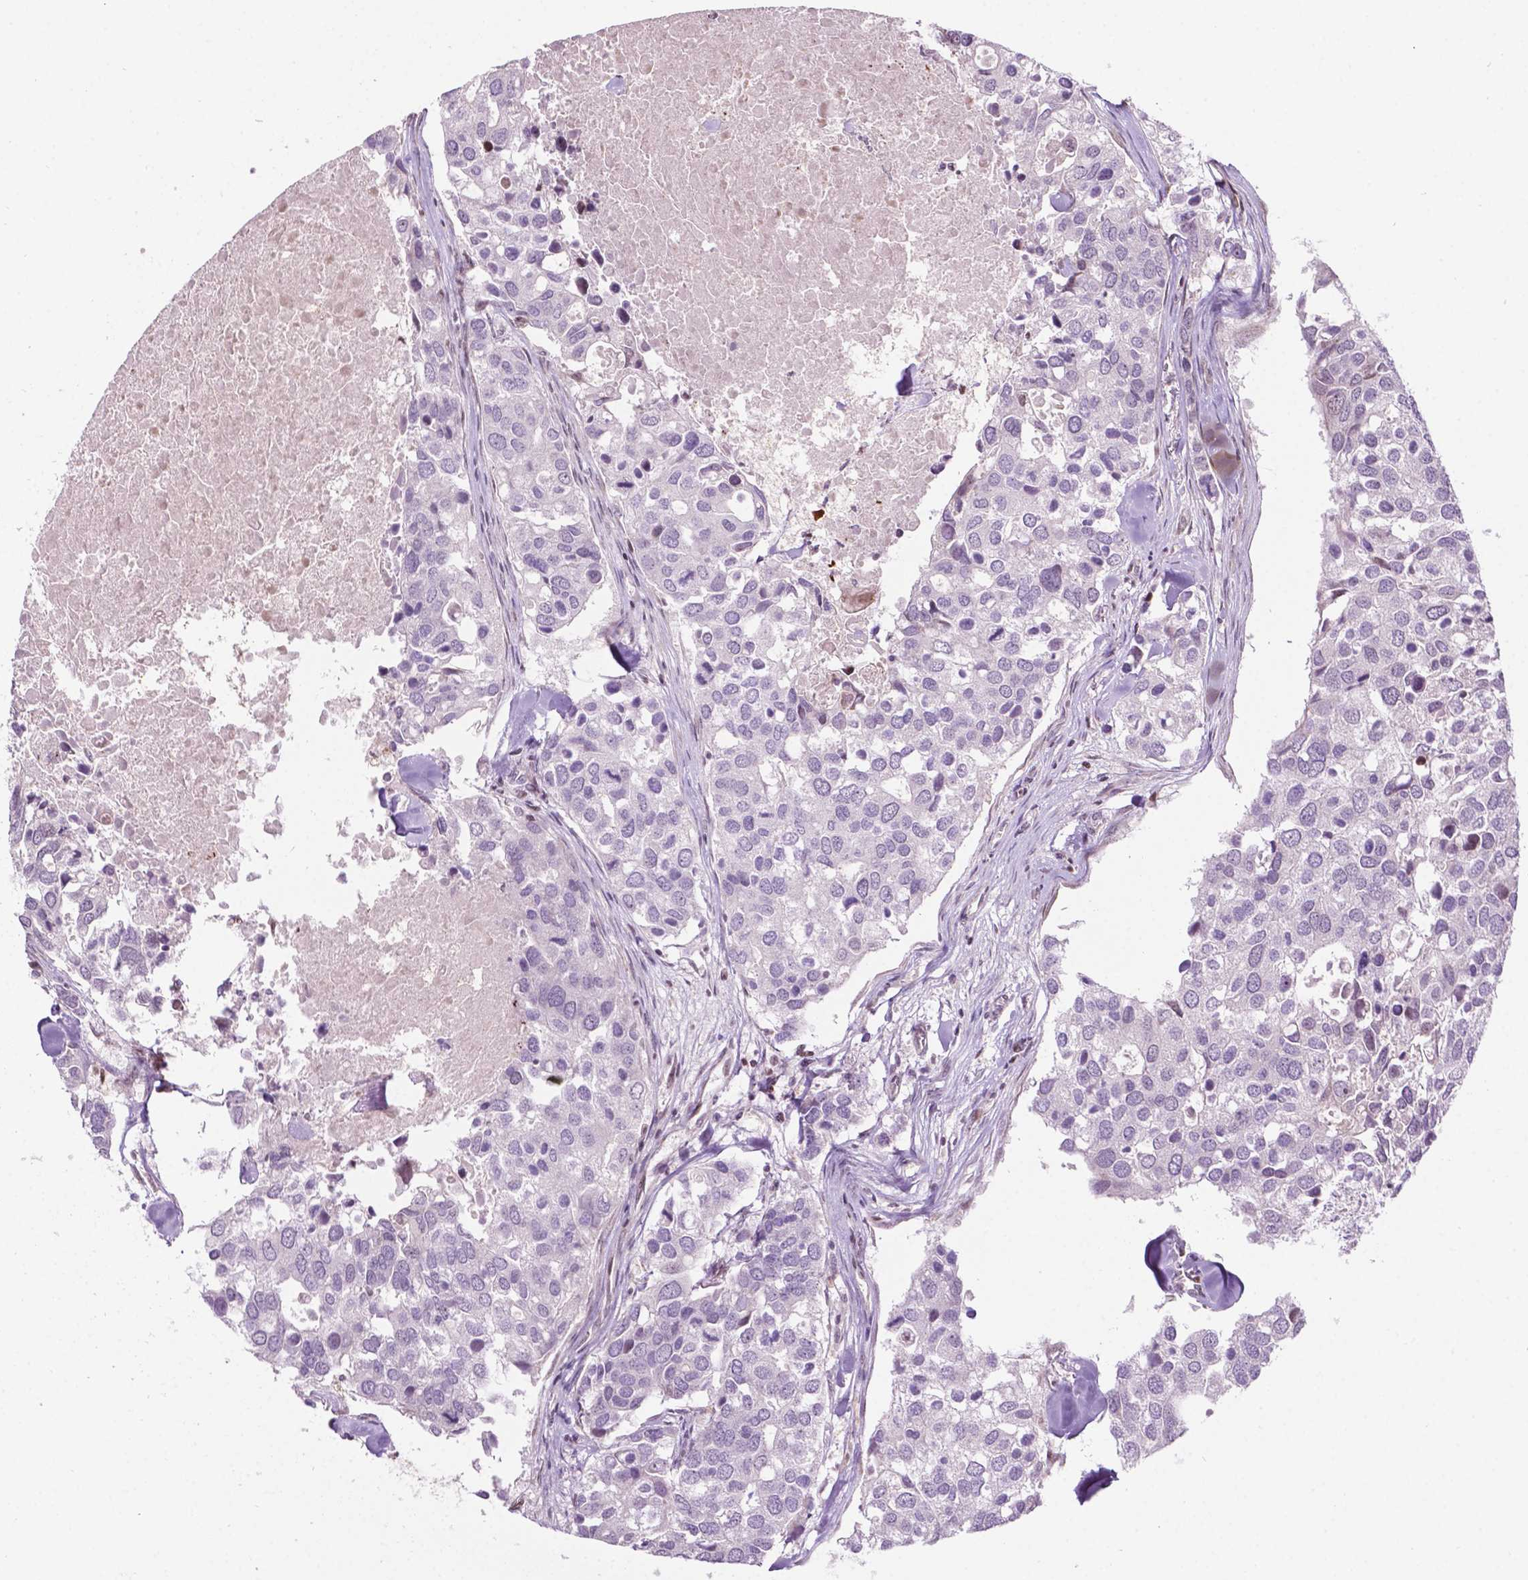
{"staining": {"intensity": "negative", "quantity": "none", "location": "none"}, "tissue": "breast cancer", "cell_type": "Tumor cells", "image_type": "cancer", "snomed": [{"axis": "morphology", "description": "Duct carcinoma"}, {"axis": "topography", "description": "Breast"}], "caption": "The micrograph demonstrates no significant positivity in tumor cells of breast invasive ductal carcinoma.", "gene": "PTPN18", "patient": {"sex": "female", "age": 83}}